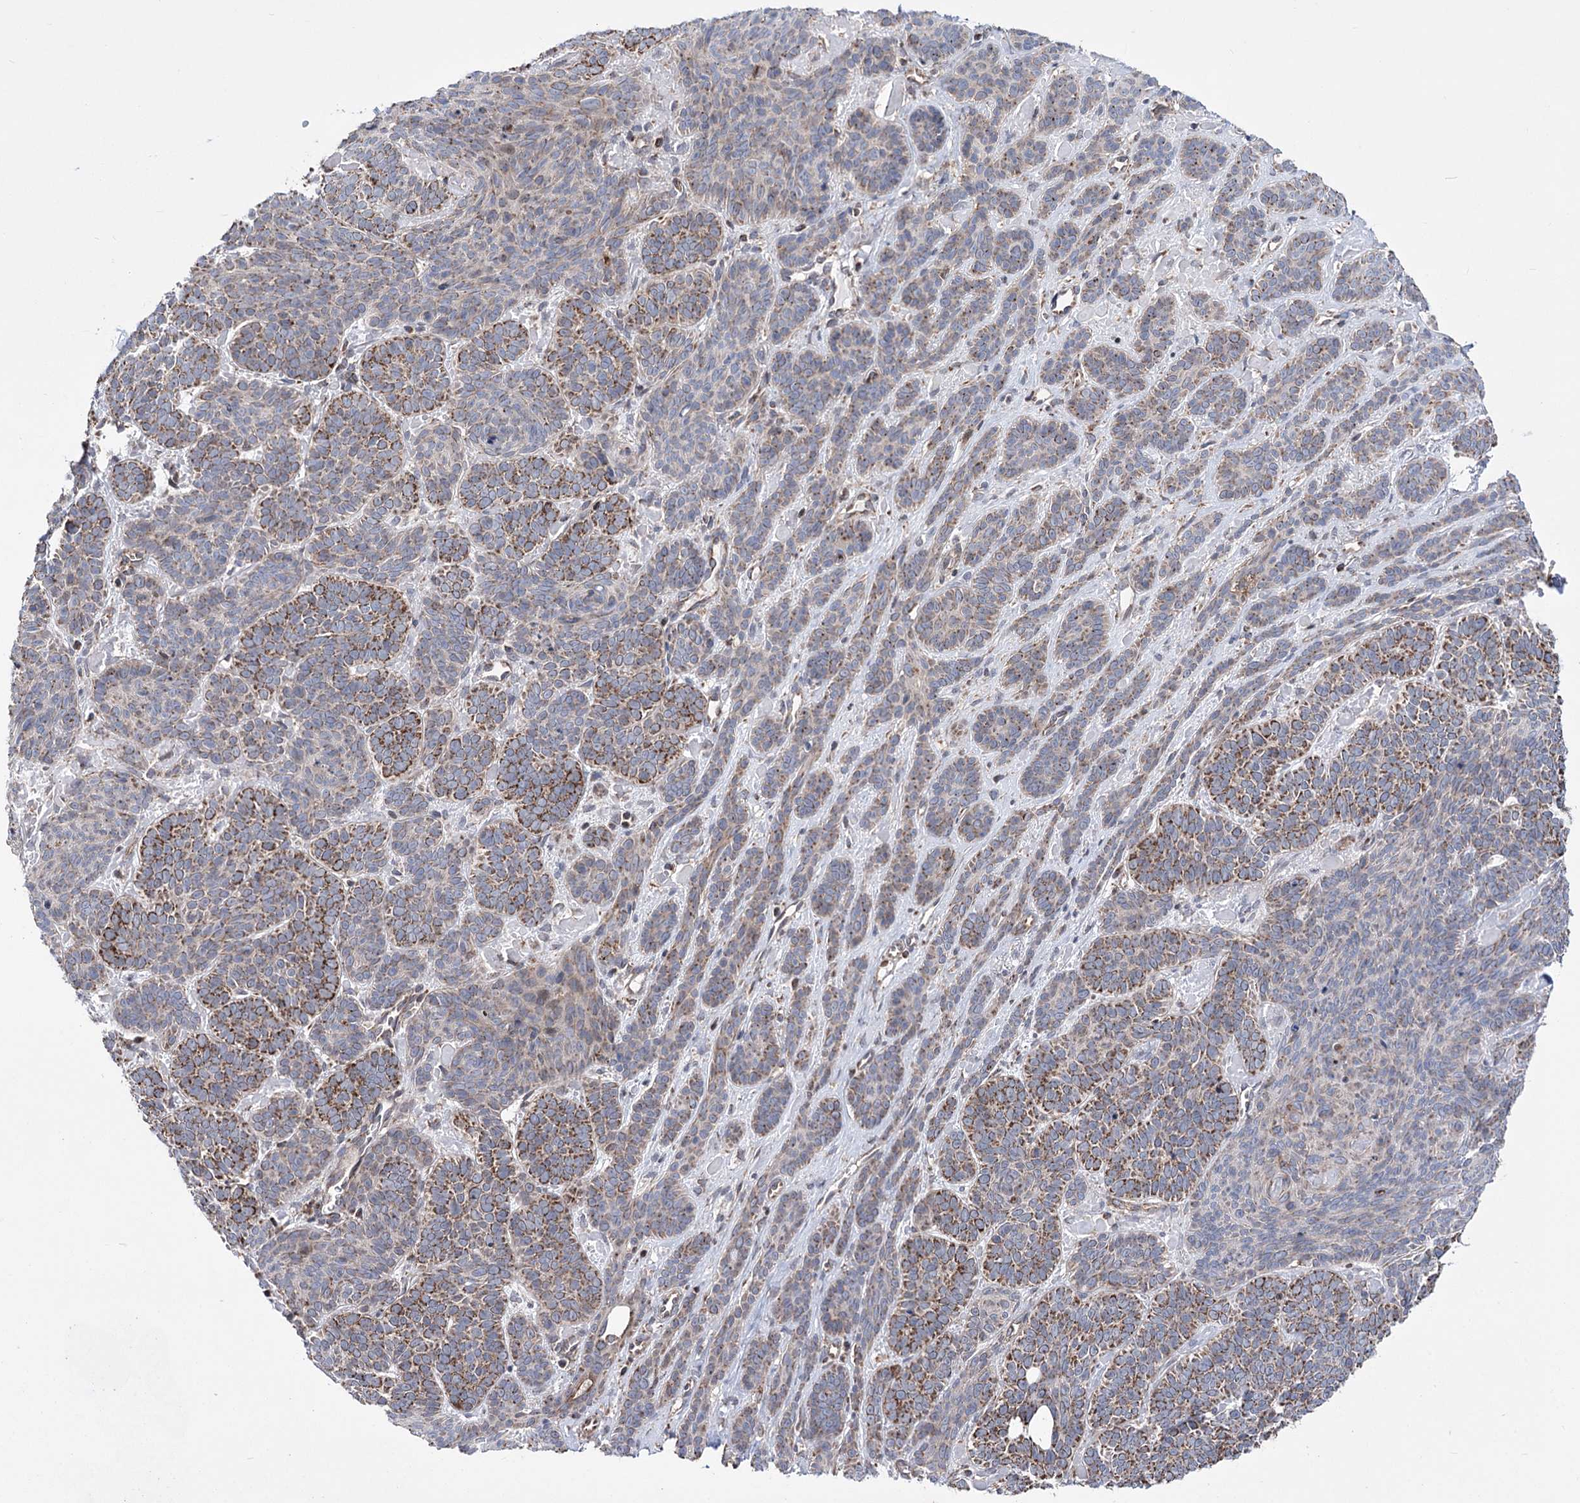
{"staining": {"intensity": "moderate", "quantity": "25%-75%", "location": "cytoplasmic/membranous"}, "tissue": "skin cancer", "cell_type": "Tumor cells", "image_type": "cancer", "snomed": [{"axis": "morphology", "description": "Basal cell carcinoma"}, {"axis": "topography", "description": "Skin"}], "caption": "Immunohistochemical staining of skin basal cell carcinoma displays moderate cytoplasmic/membranous protein staining in approximately 25%-75% of tumor cells.", "gene": "CREB3L4", "patient": {"sex": "male", "age": 85}}